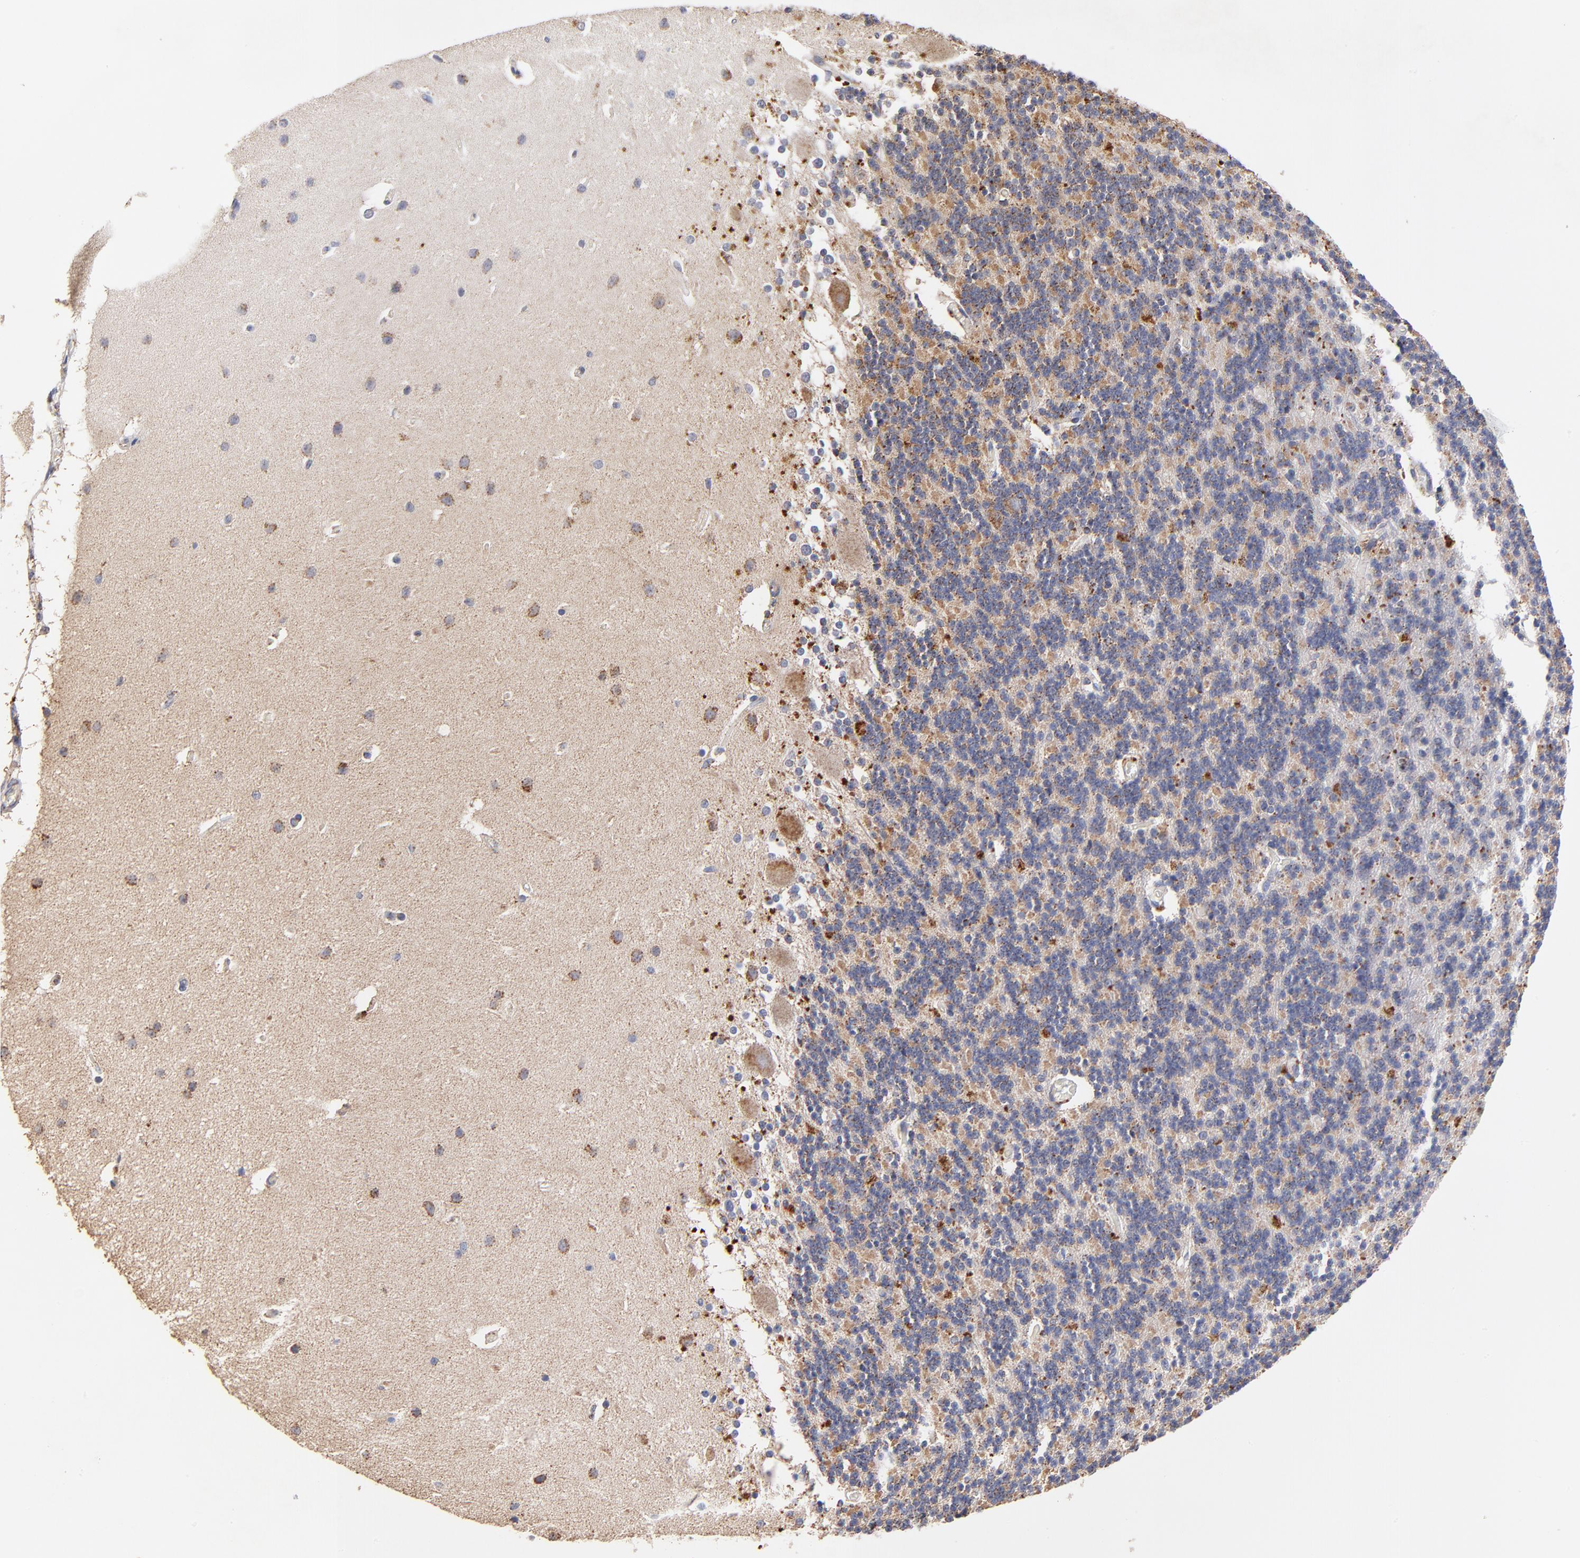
{"staining": {"intensity": "negative", "quantity": "none", "location": "none"}, "tissue": "cerebellum", "cell_type": "Cells in granular layer", "image_type": "normal", "snomed": [{"axis": "morphology", "description": "Normal tissue, NOS"}, {"axis": "topography", "description": "Cerebellum"}], "caption": "IHC photomicrograph of benign cerebellum: human cerebellum stained with DAB reveals no significant protein positivity in cells in granular layer.", "gene": "SSBP1", "patient": {"sex": "female", "age": 54}}